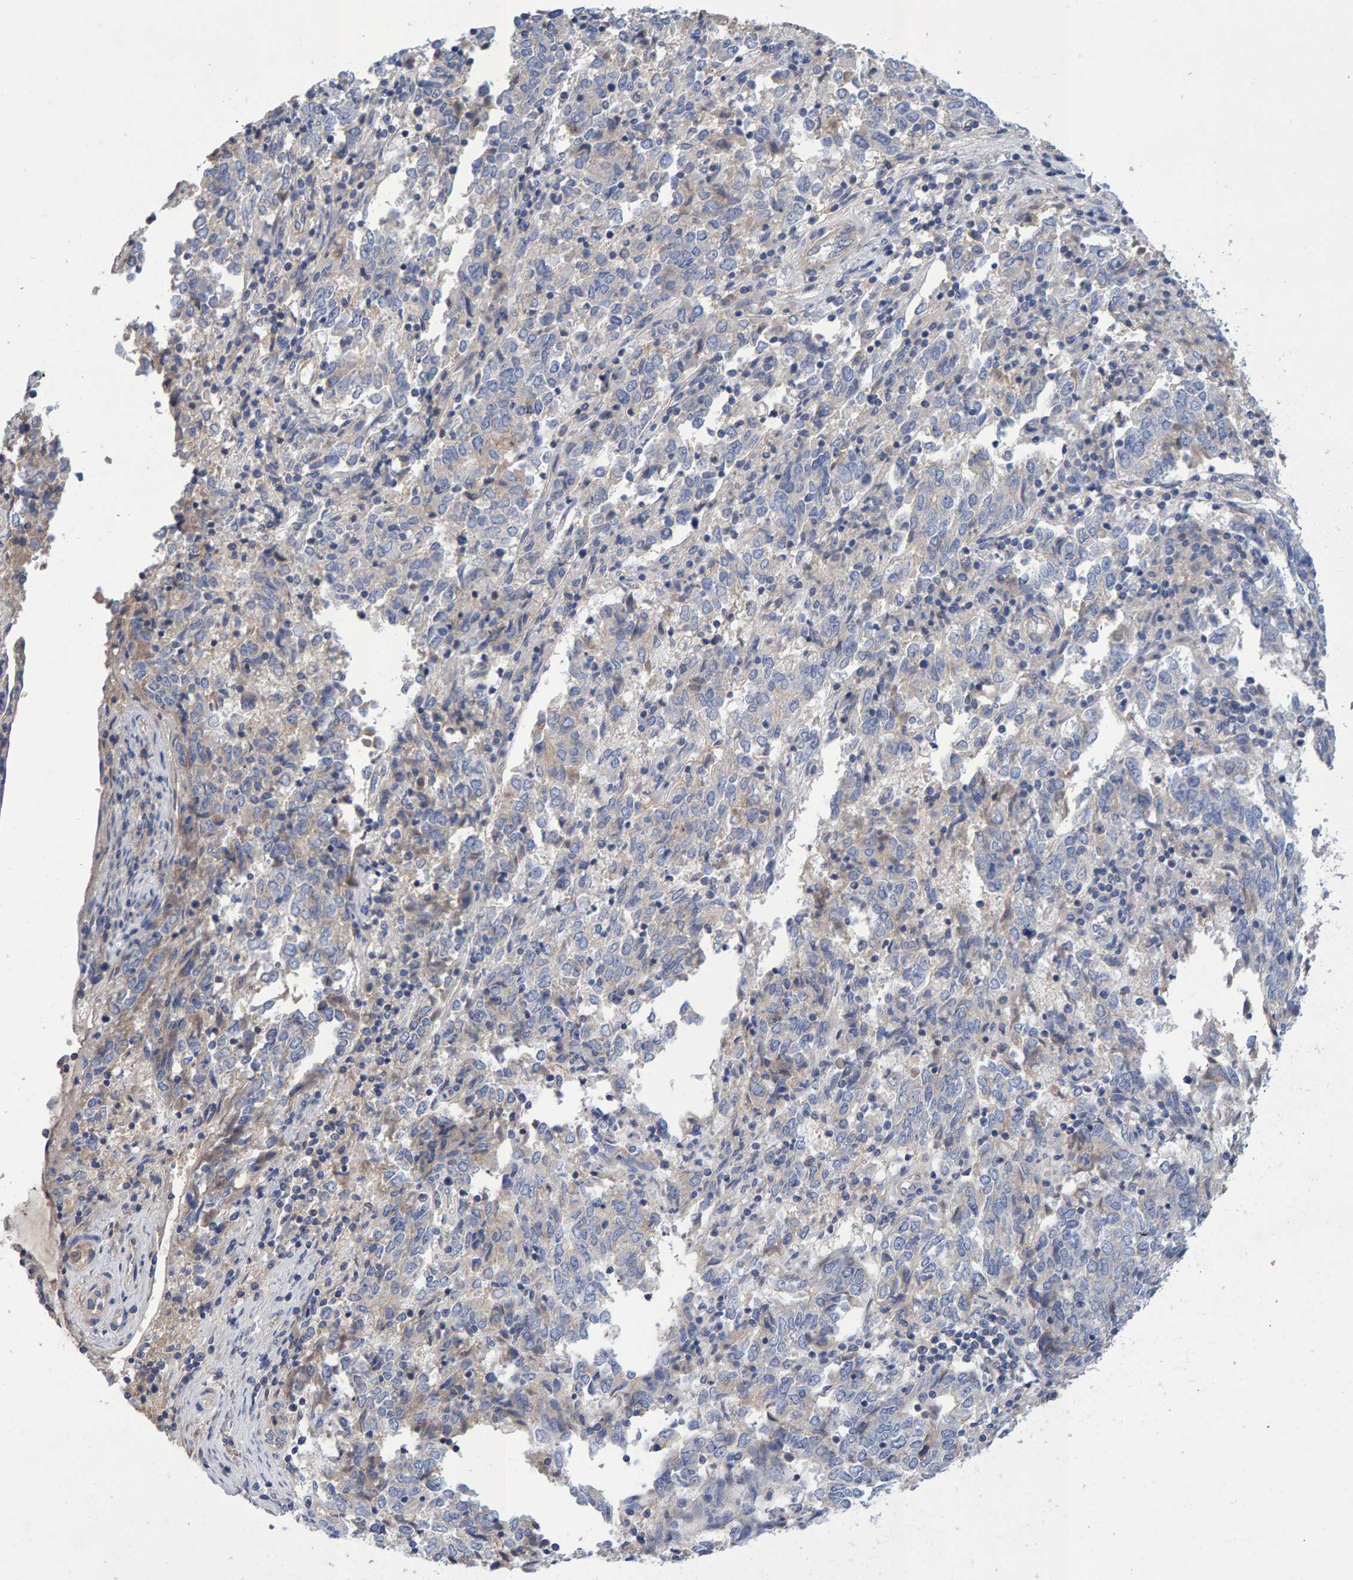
{"staining": {"intensity": "weak", "quantity": "<25%", "location": "cytoplasmic/membranous"}, "tissue": "endometrial cancer", "cell_type": "Tumor cells", "image_type": "cancer", "snomed": [{"axis": "morphology", "description": "Adenocarcinoma, NOS"}, {"axis": "topography", "description": "Endometrium"}], "caption": "This micrograph is of endometrial adenocarcinoma stained with immunohistochemistry to label a protein in brown with the nuclei are counter-stained blue. There is no expression in tumor cells. The staining is performed using DAB (3,3'-diaminobenzidine) brown chromogen with nuclei counter-stained in using hematoxylin.", "gene": "EFR3A", "patient": {"sex": "female", "age": 80}}